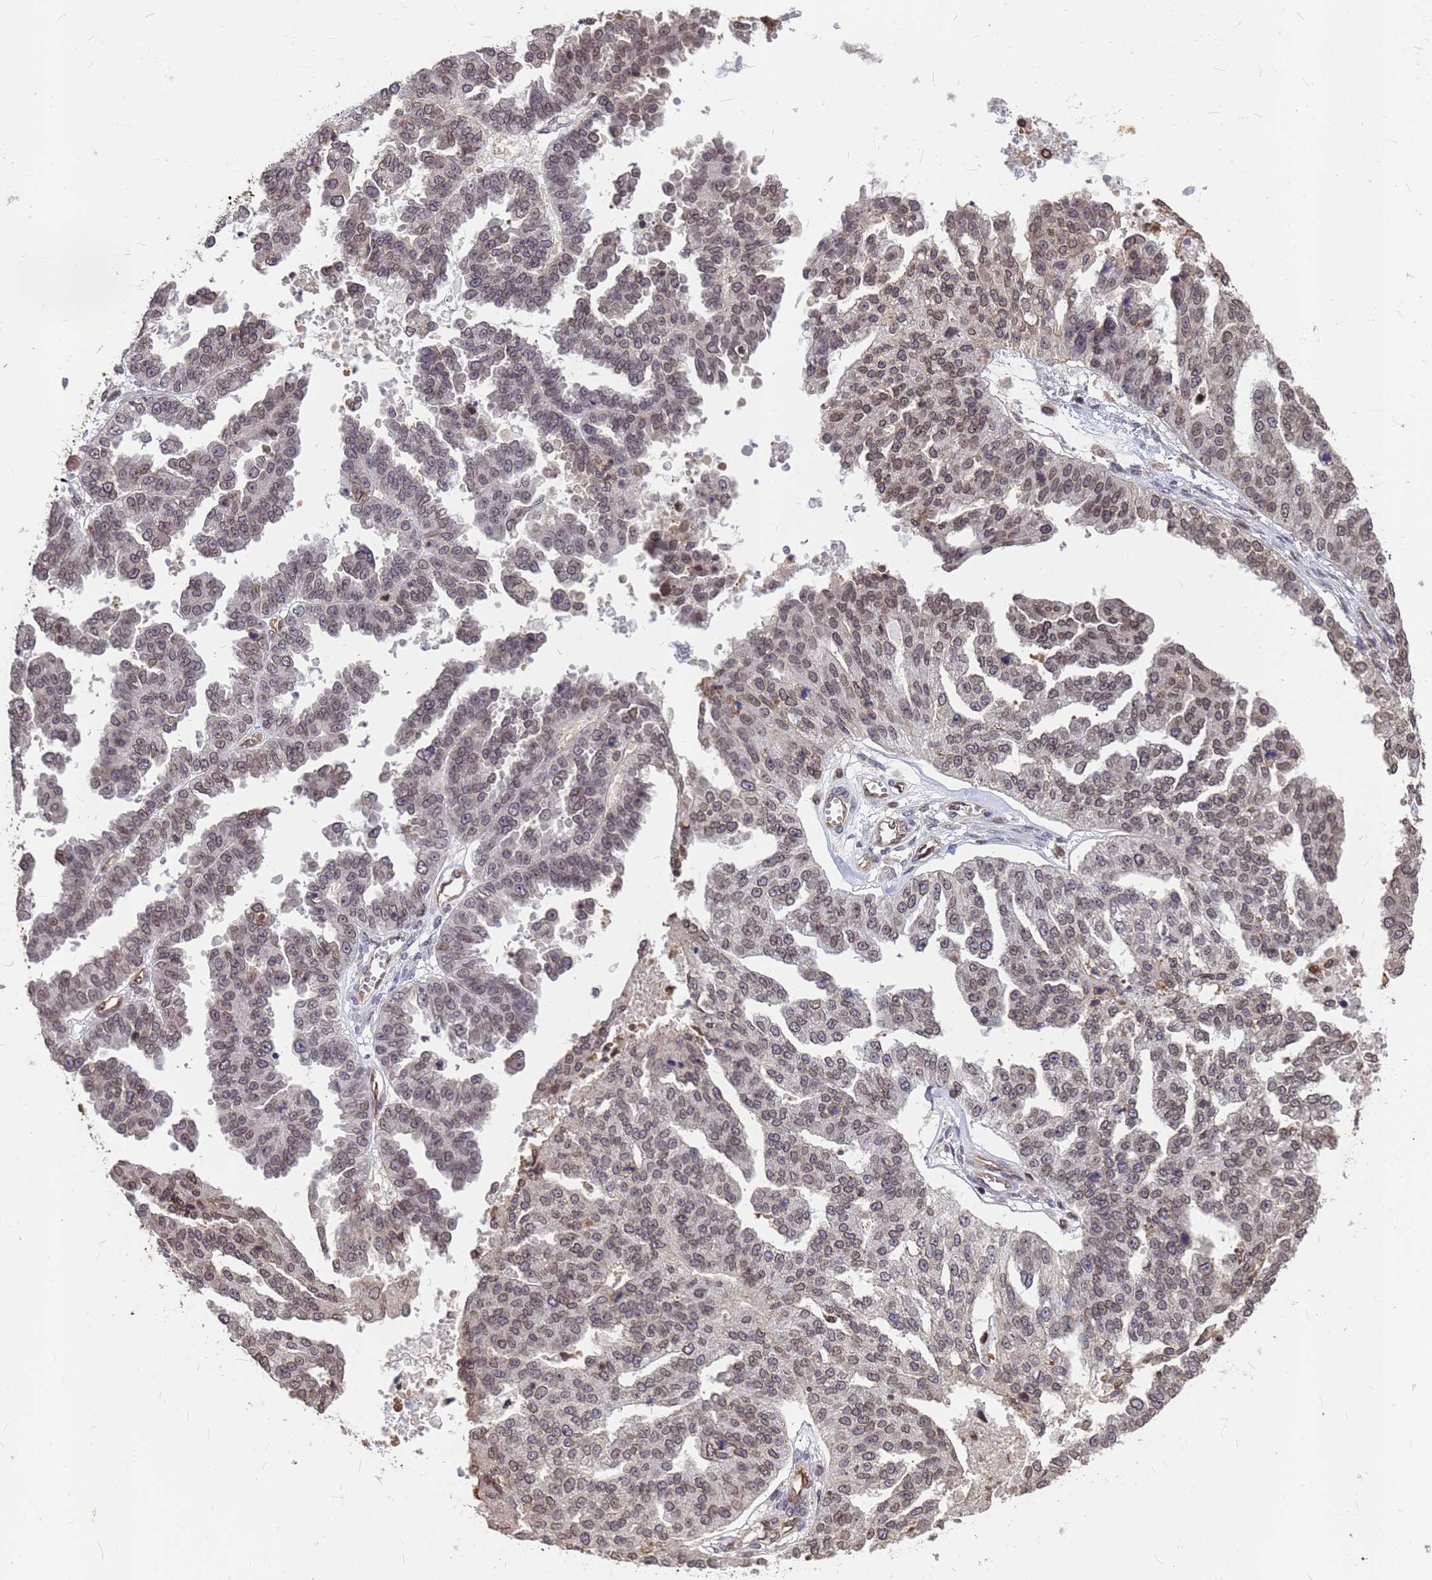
{"staining": {"intensity": "weak", "quantity": "25%-75%", "location": "nuclear"}, "tissue": "ovarian cancer", "cell_type": "Tumor cells", "image_type": "cancer", "snomed": [{"axis": "morphology", "description": "Cystadenocarcinoma, serous, NOS"}, {"axis": "topography", "description": "Ovary"}], "caption": "This is an image of IHC staining of serous cystadenocarcinoma (ovarian), which shows weak expression in the nuclear of tumor cells.", "gene": "C1orf35", "patient": {"sex": "female", "age": 58}}